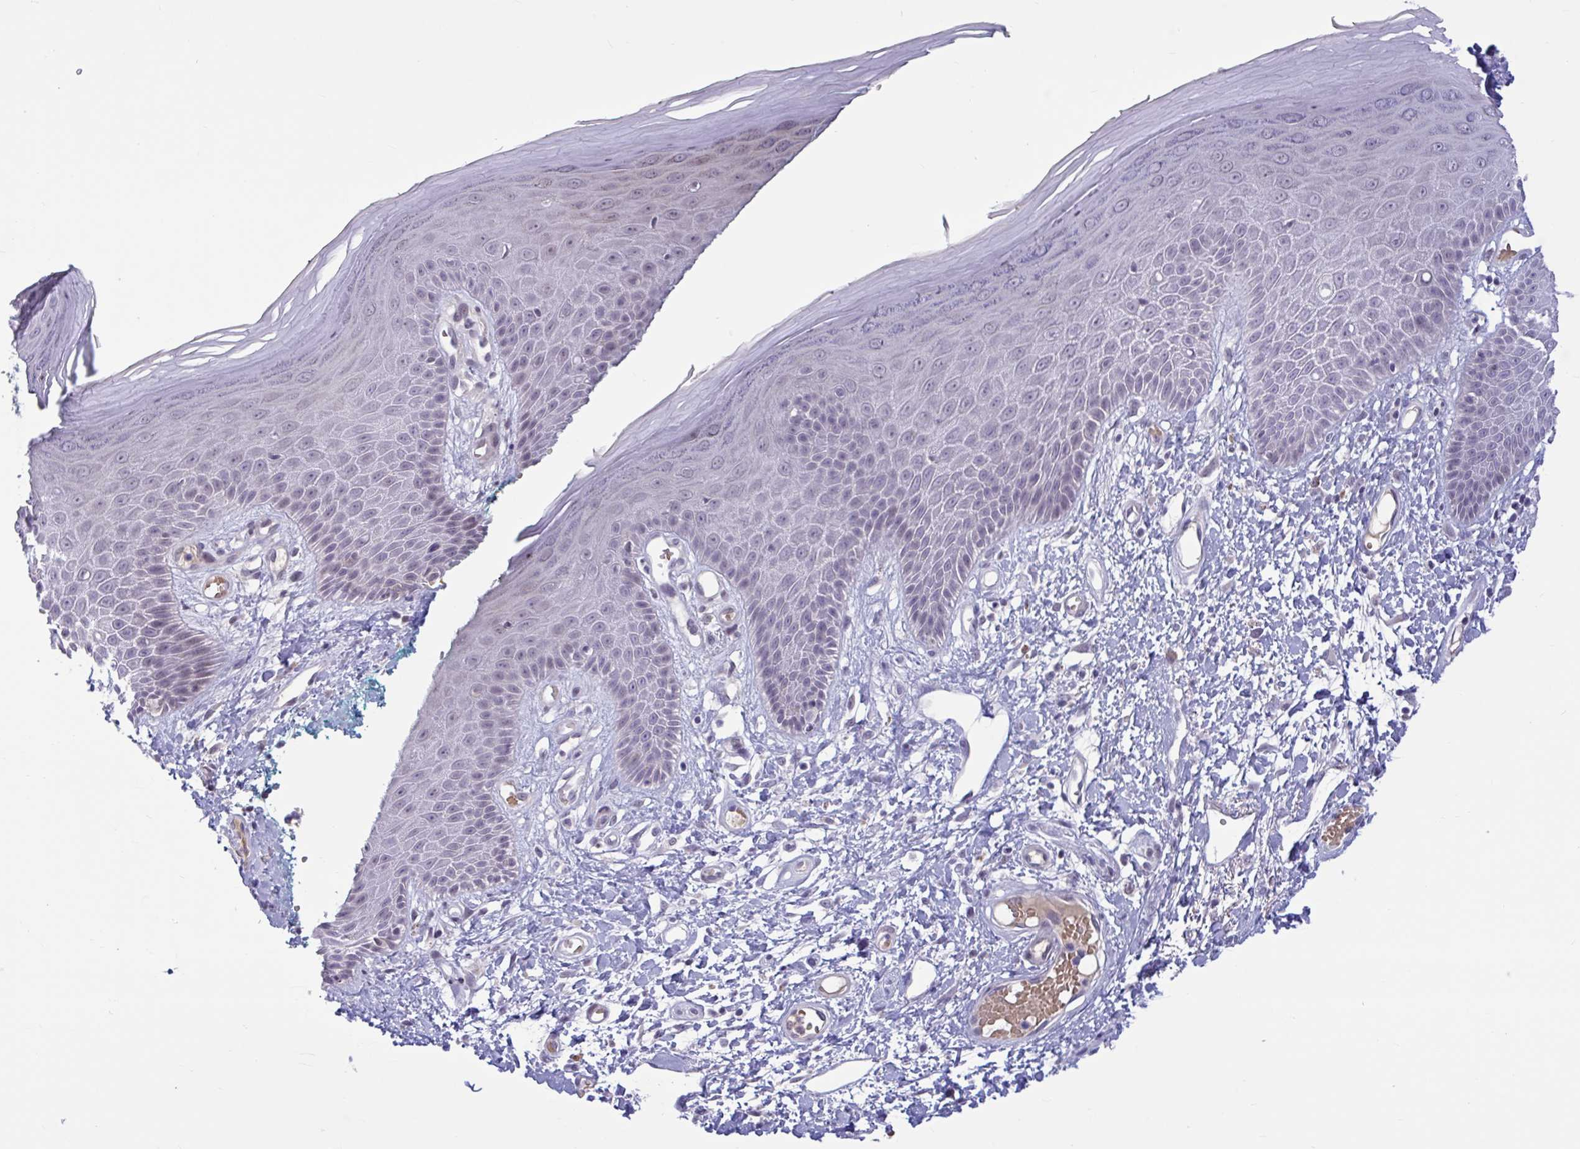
{"staining": {"intensity": "negative", "quantity": "none", "location": "none"}, "tissue": "skin", "cell_type": "Epidermal cells", "image_type": "normal", "snomed": [{"axis": "morphology", "description": "Normal tissue, NOS"}, {"axis": "topography", "description": "Anal"}, {"axis": "topography", "description": "Peripheral nerve tissue"}], "caption": "High power microscopy histopathology image of an immunohistochemistry photomicrograph of normal skin, revealing no significant staining in epidermal cells.", "gene": "CNGB3", "patient": {"sex": "male", "age": 78}}